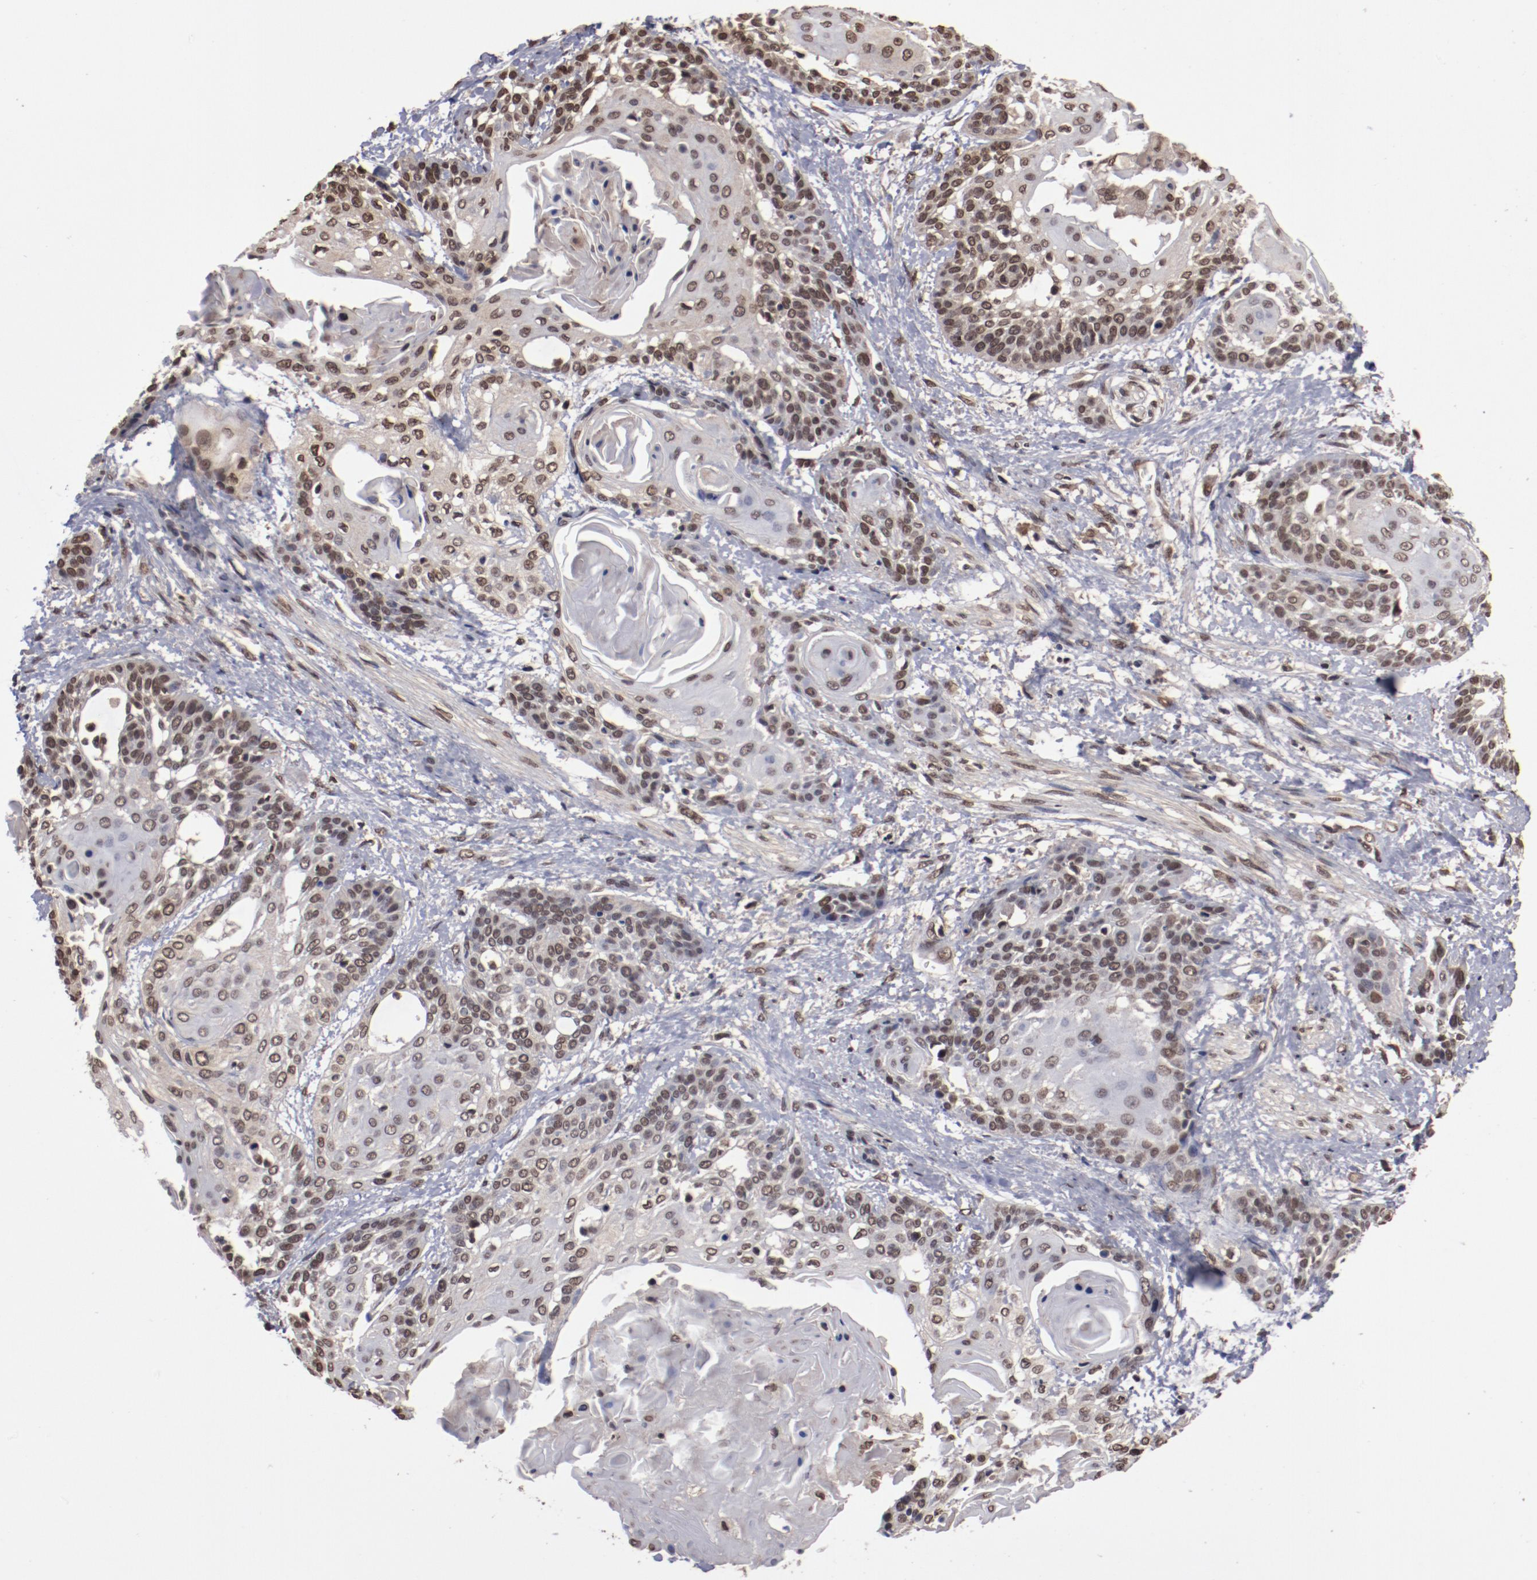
{"staining": {"intensity": "moderate", "quantity": ">75%", "location": "nuclear"}, "tissue": "cervical cancer", "cell_type": "Tumor cells", "image_type": "cancer", "snomed": [{"axis": "morphology", "description": "Squamous cell carcinoma, NOS"}, {"axis": "topography", "description": "Cervix"}], "caption": "DAB (3,3'-diaminobenzidine) immunohistochemical staining of cervical cancer shows moderate nuclear protein staining in approximately >75% of tumor cells.", "gene": "AKT1", "patient": {"sex": "female", "age": 57}}